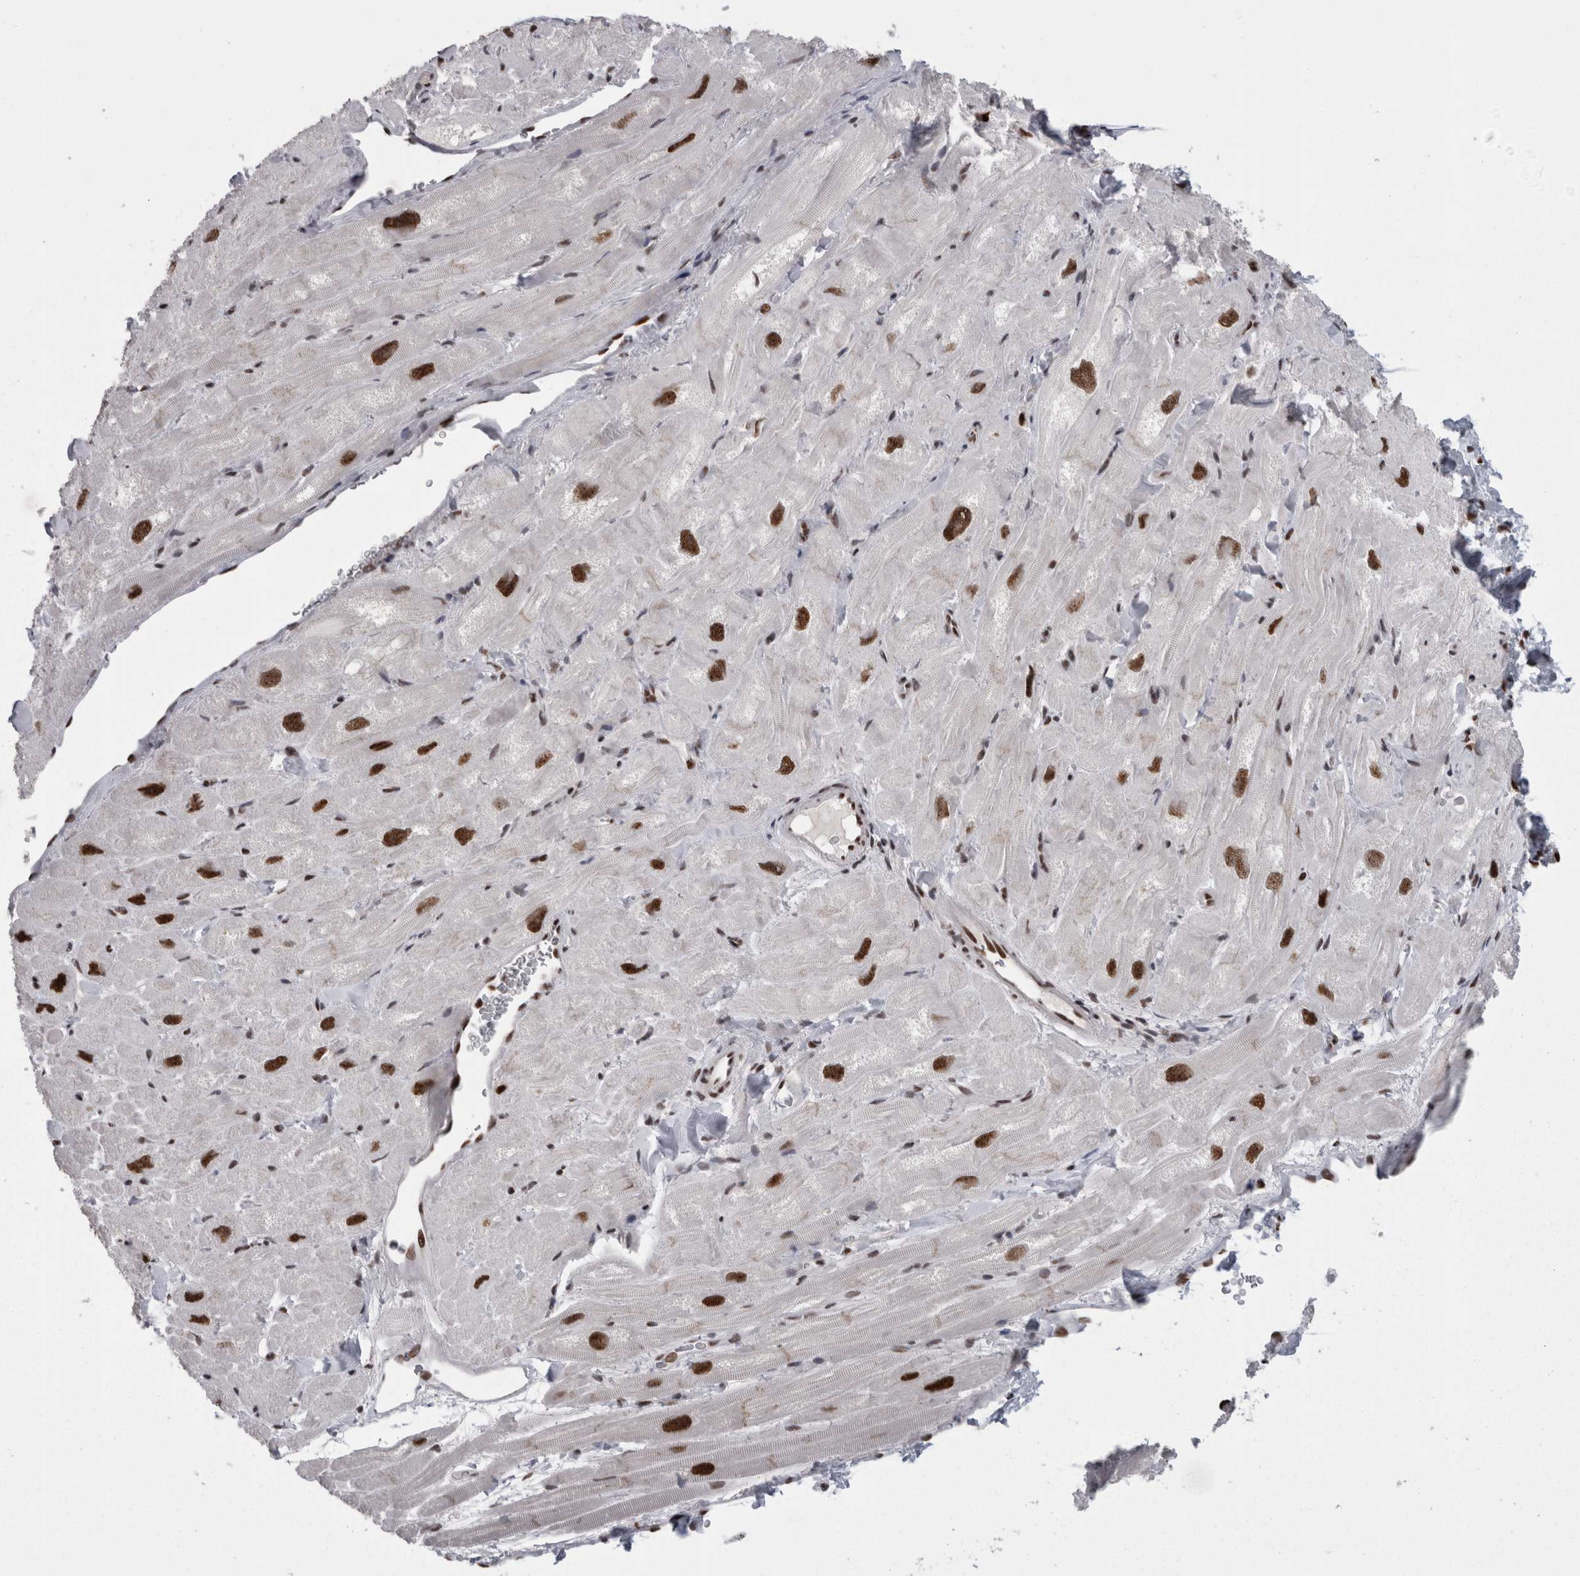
{"staining": {"intensity": "strong", "quantity": "<25%", "location": "nuclear"}, "tissue": "heart muscle", "cell_type": "Cardiomyocytes", "image_type": "normal", "snomed": [{"axis": "morphology", "description": "Normal tissue, NOS"}, {"axis": "topography", "description": "Heart"}], "caption": "The histopathology image reveals immunohistochemical staining of normal heart muscle. There is strong nuclear positivity is appreciated in about <25% of cardiomyocytes.", "gene": "SNRNP40", "patient": {"sex": "male", "age": 49}}